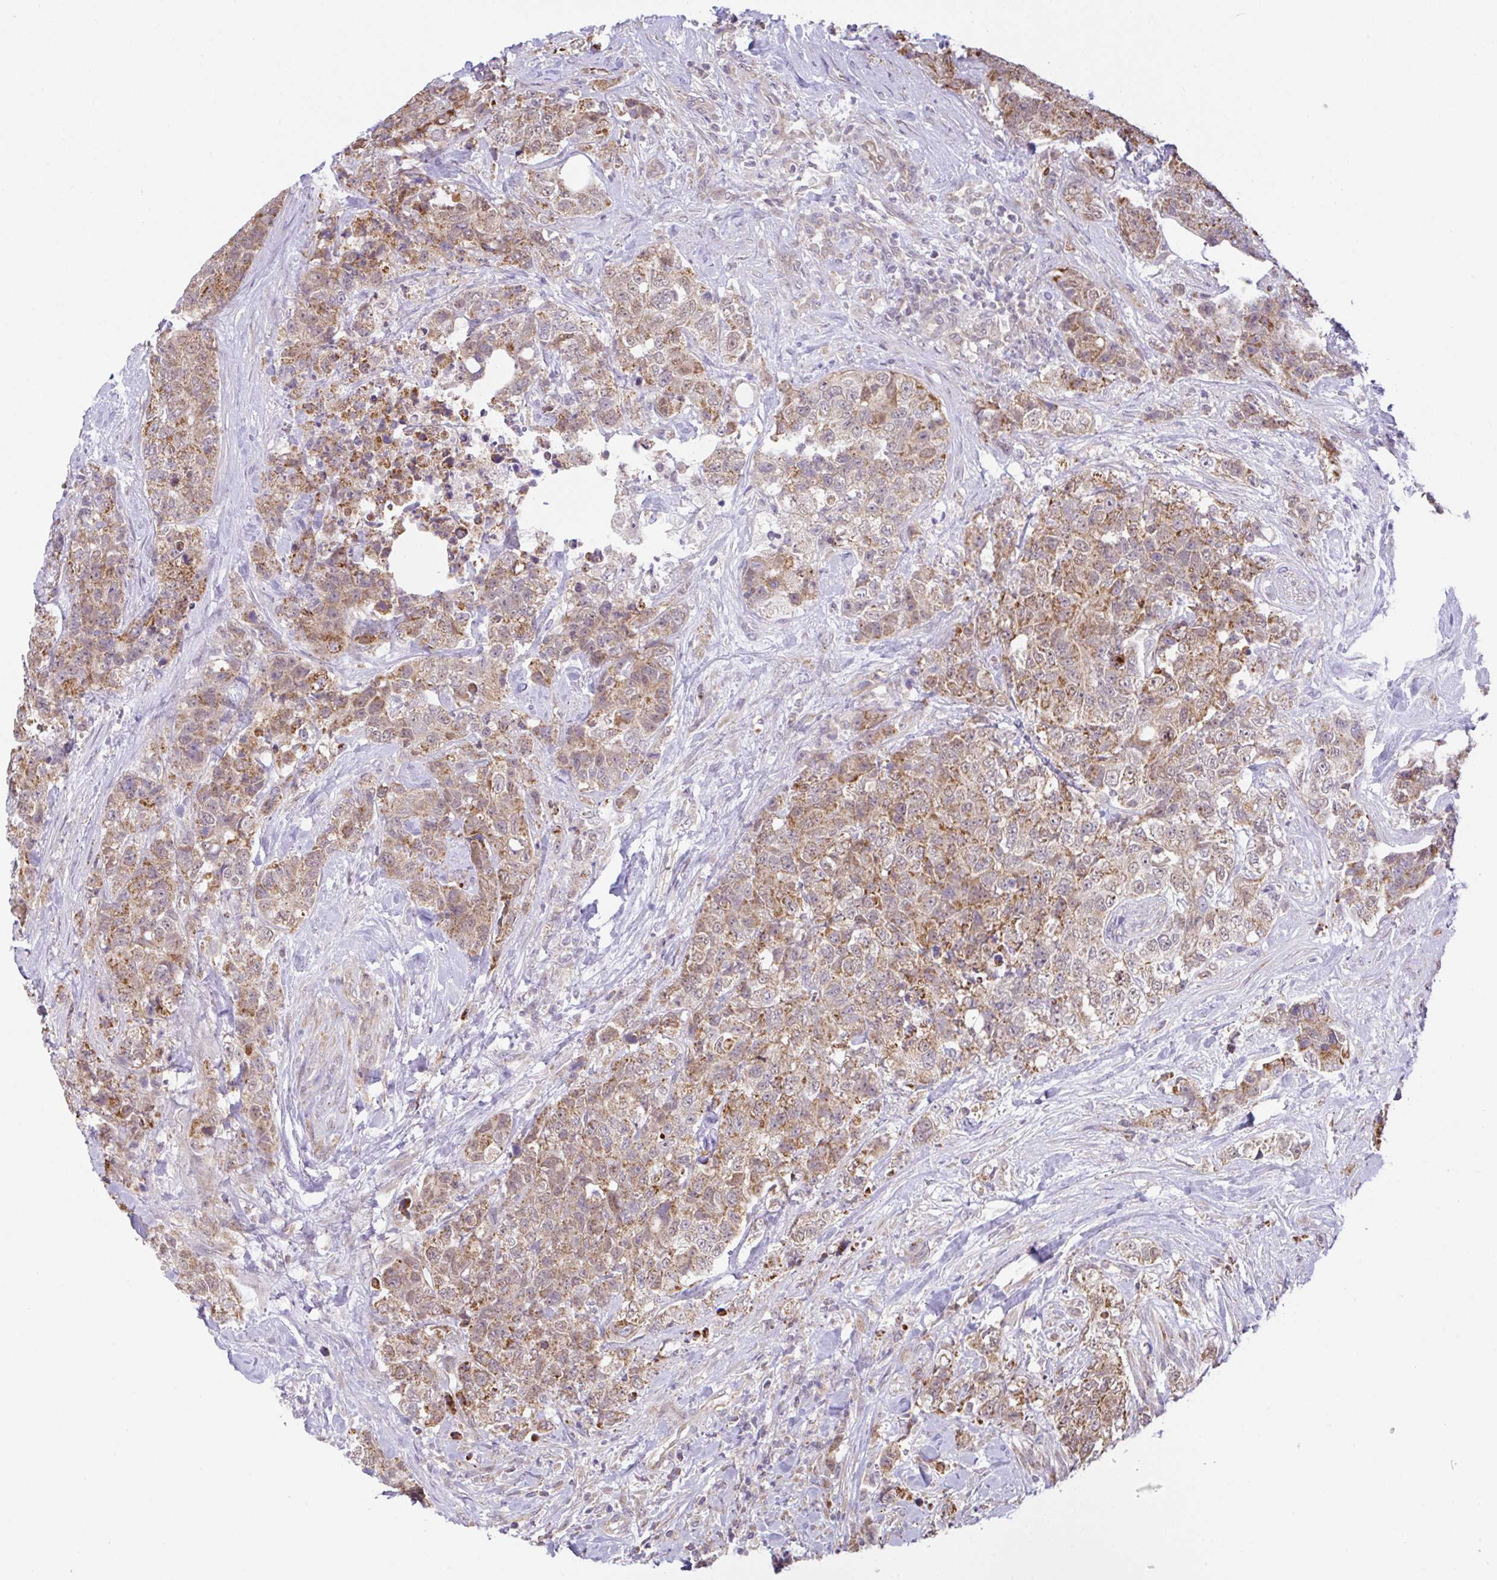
{"staining": {"intensity": "moderate", "quantity": ">75%", "location": "cytoplasmic/membranous"}, "tissue": "urothelial cancer", "cell_type": "Tumor cells", "image_type": "cancer", "snomed": [{"axis": "morphology", "description": "Urothelial carcinoma, High grade"}, {"axis": "topography", "description": "Urinary bladder"}], "caption": "There is medium levels of moderate cytoplasmic/membranous expression in tumor cells of urothelial cancer, as demonstrated by immunohistochemical staining (brown color).", "gene": "DLEU7", "patient": {"sex": "female", "age": 78}}